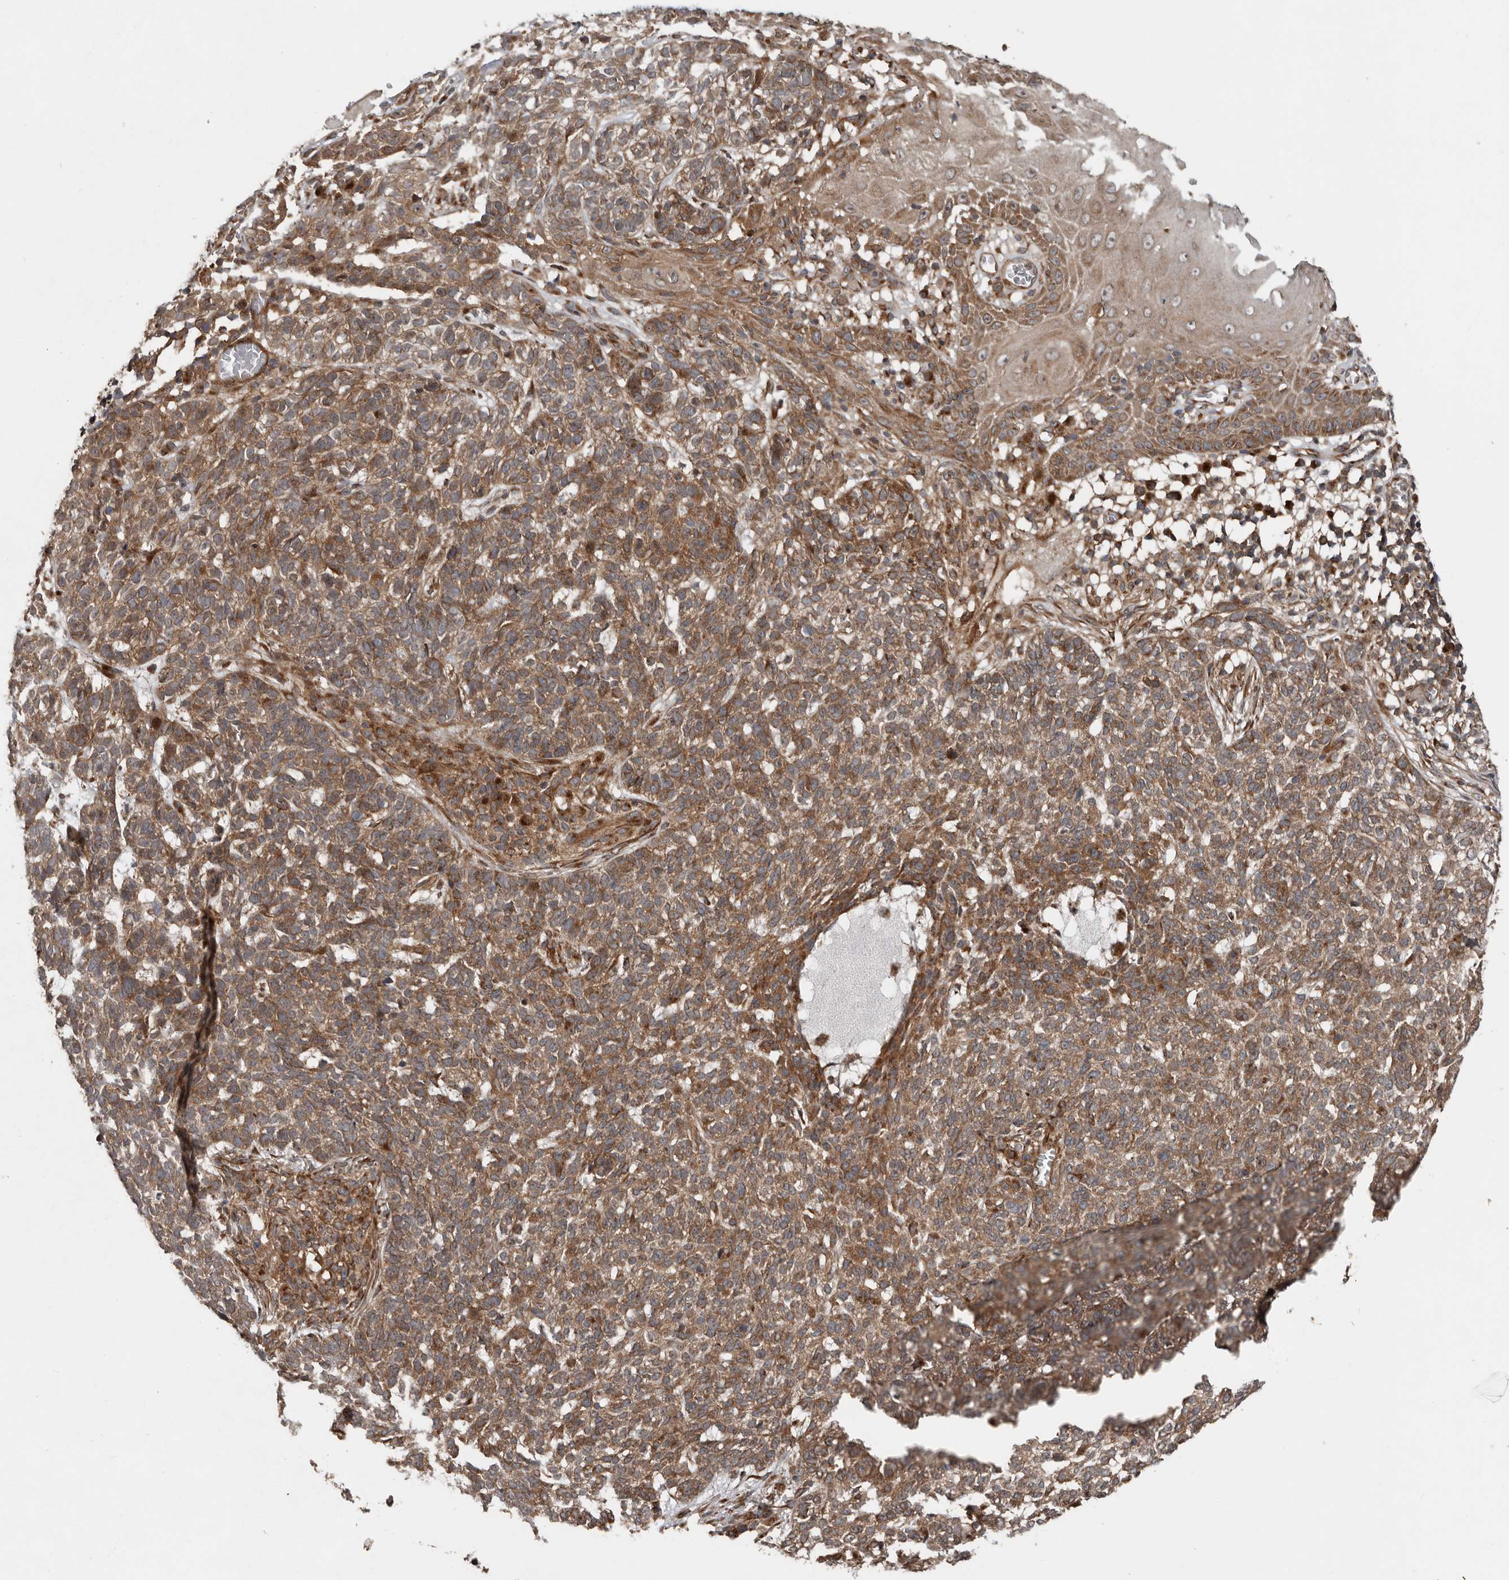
{"staining": {"intensity": "moderate", "quantity": ">75%", "location": "cytoplasmic/membranous"}, "tissue": "skin cancer", "cell_type": "Tumor cells", "image_type": "cancer", "snomed": [{"axis": "morphology", "description": "Basal cell carcinoma"}, {"axis": "topography", "description": "Skin"}], "caption": "The image exhibits immunohistochemical staining of skin cancer. There is moderate cytoplasmic/membranous positivity is appreciated in approximately >75% of tumor cells. Nuclei are stained in blue.", "gene": "CCDC190", "patient": {"sex": "male", "age": 85}}